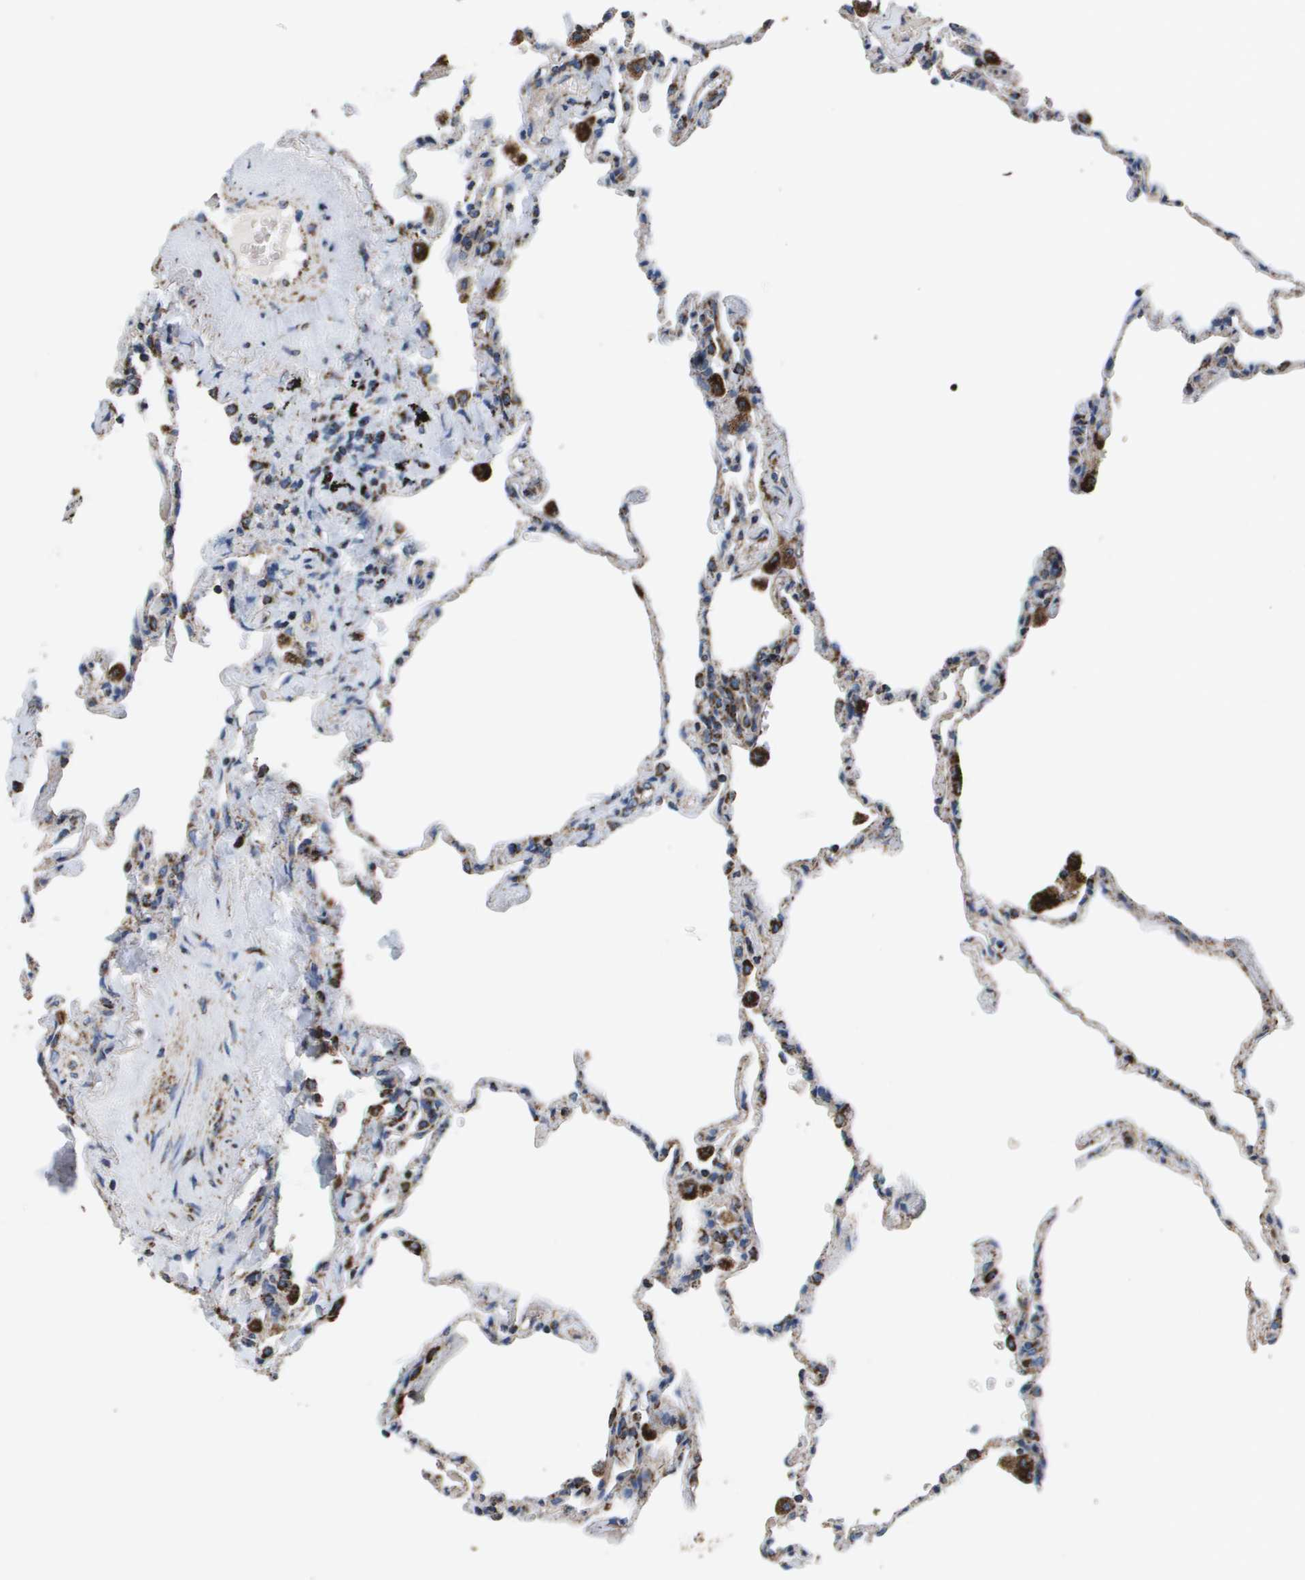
{"staining": {"intensity": "negative", "quantity": "none", "location": "none"}, "tissue": "lung", "cell_type": "Alveolar cells", "image_type": "normal", "snomed": [{"axis": "morphology", "description": "Normal tissue, NOS"}, {"axis": "topography", "description": "Lung"}], "caption": "IHC histopathology image of normal lung stained for a protein (brown), which exhibits no staining in alveolar cells.", "gene": "ATP5F1B", "patient": {"sex": "male", "age": 59}}